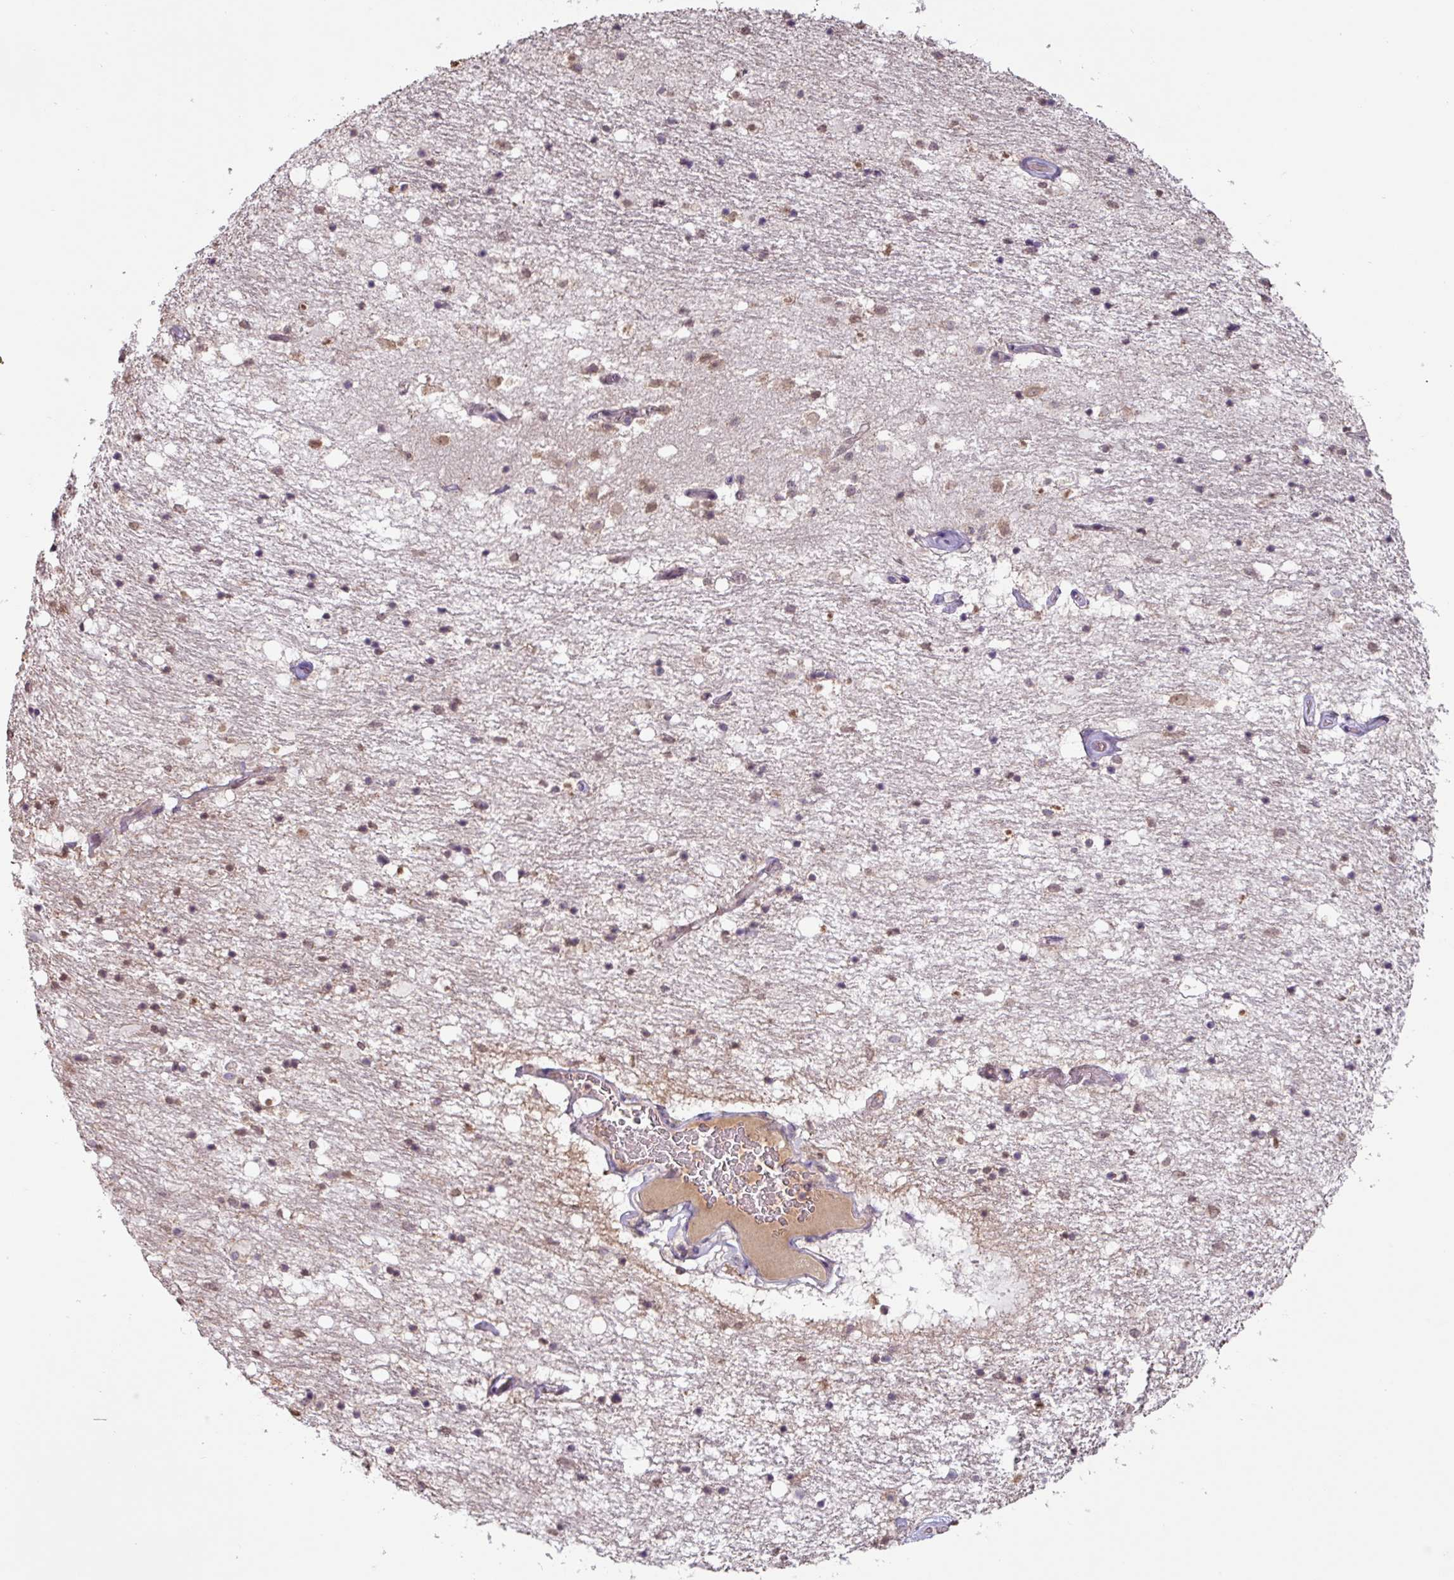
{"staining": {"intensity": "moderate", "quantity": "<25%", "location": "nuclear"}, "tissue": "caudate", "cell_type": "Glial cells", "image_type": "normal", "snomed": [{"axis": "morphology", "description": "Normal tissue, NOS"}, {"axis": "topography", "description": "Lateral ventricle wall"}], "caption": "Brown immunohistochemical staining in normal human caudate exhibits moderate nuclear positivity in about <25% of glial cells. (brown staining indicates protein expression, while blue staining denotes nuclei).", "gene": "SLC5A10", "patient": {"sex": "male", "age": 58}}